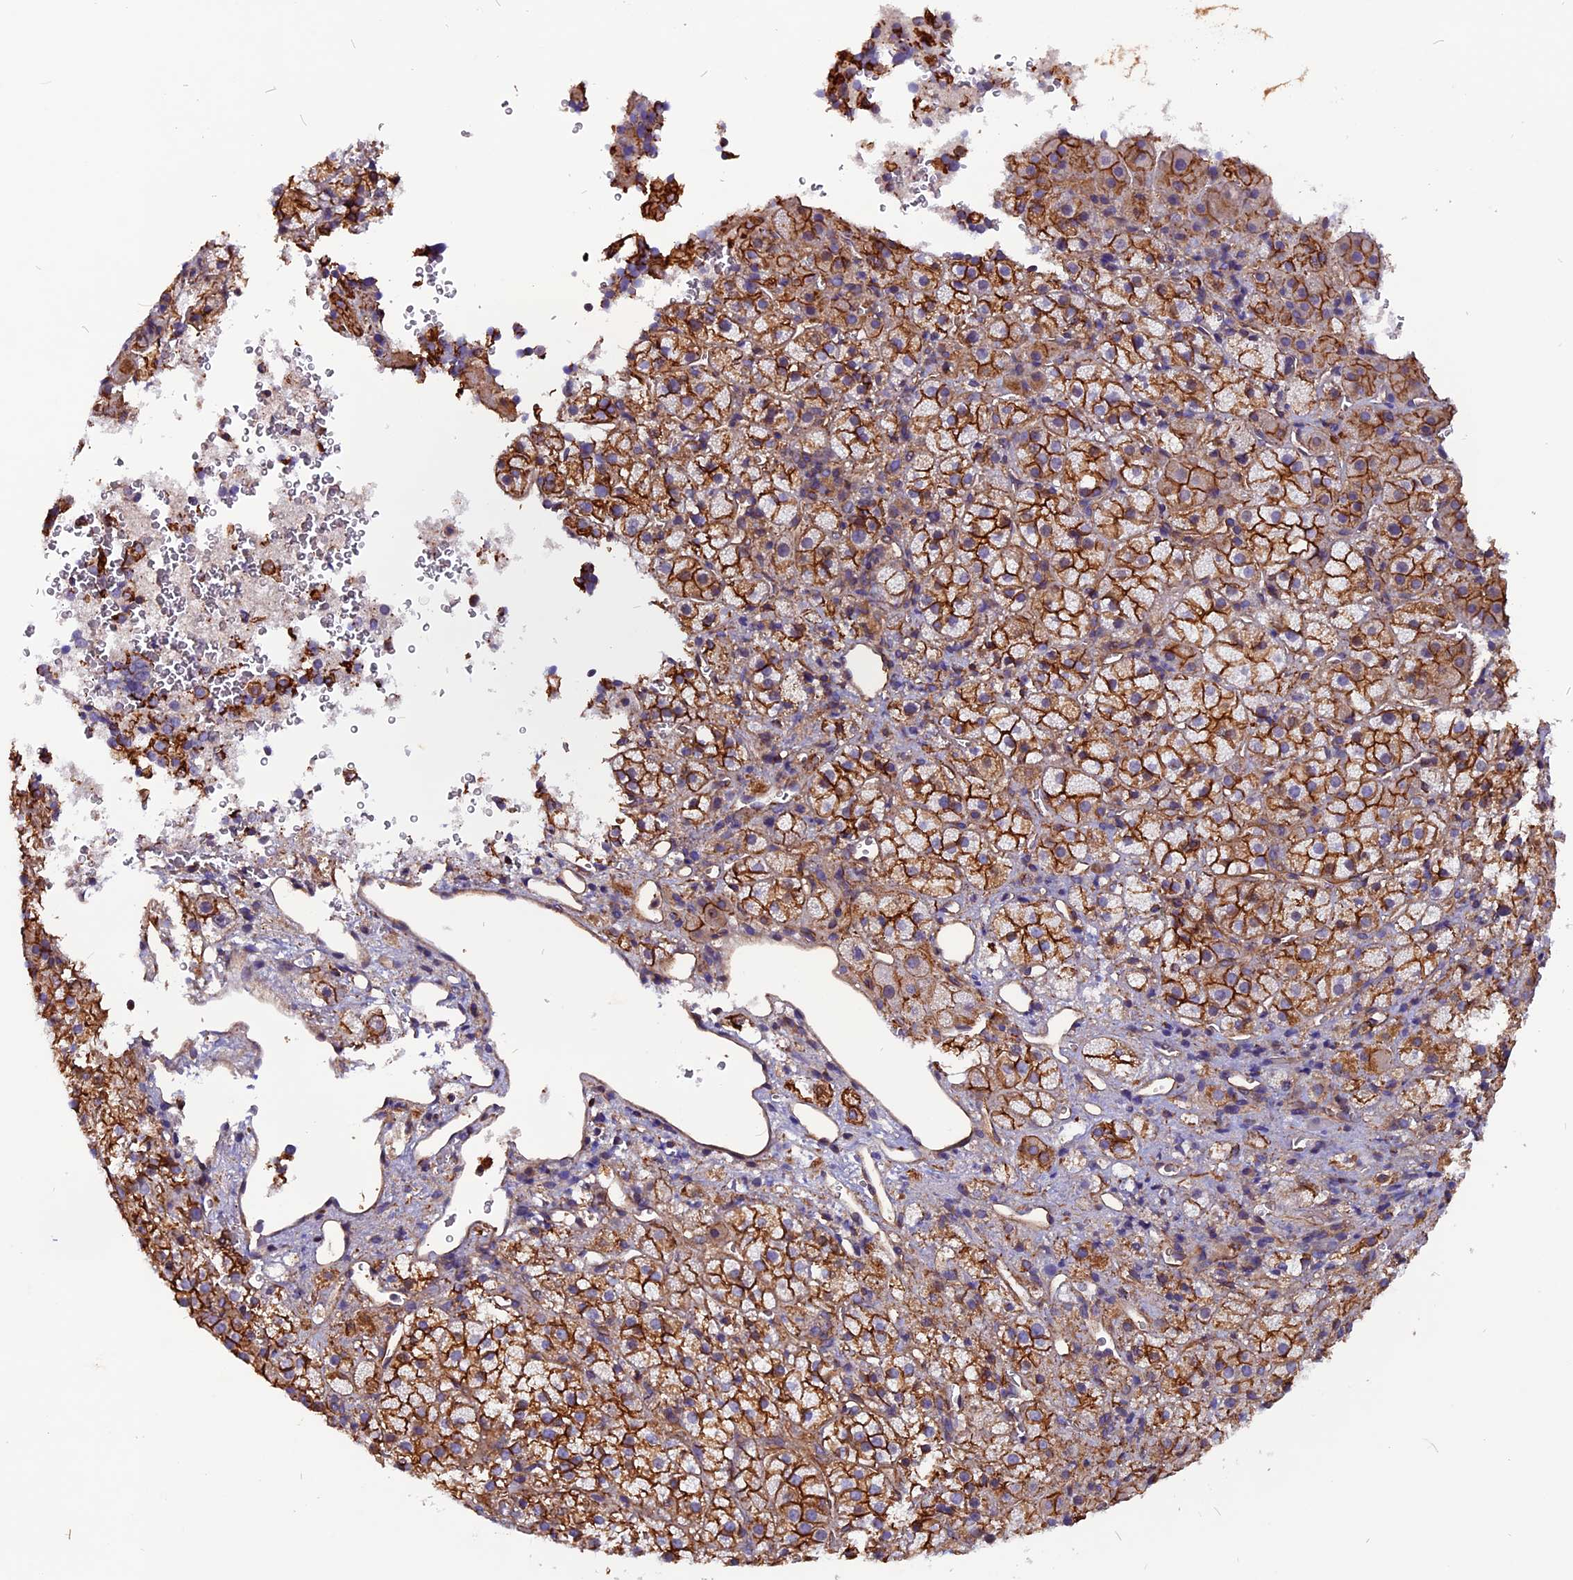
{"staining": {"intensity": "strong", "quantity": ">75%", "location": "cytoplasmic/membranous"}, "tissue": "adrenal gland", "cell_type": "Glandular cells", "image_type": "normal", "snomed": [{"axis": "morphology", "description": "Normal tissue, NOS"}, {"axis": "topography", "description": "Adrenal gland"}], "caption": "Immunohistochemistry (IHC) staining of normal adrenal gland, which shows high levels of strong cytoplasmic/membranous expression in about >75% of glandular cells indicating strong cytoplasmic/membranous protein staining. The staining was performed using DAB (brown) for protein detection and nuclei were counterstained in hematoxylin (blue).", "gene": "ZNF749", "patient": {"sex": "female", "age": 44}}